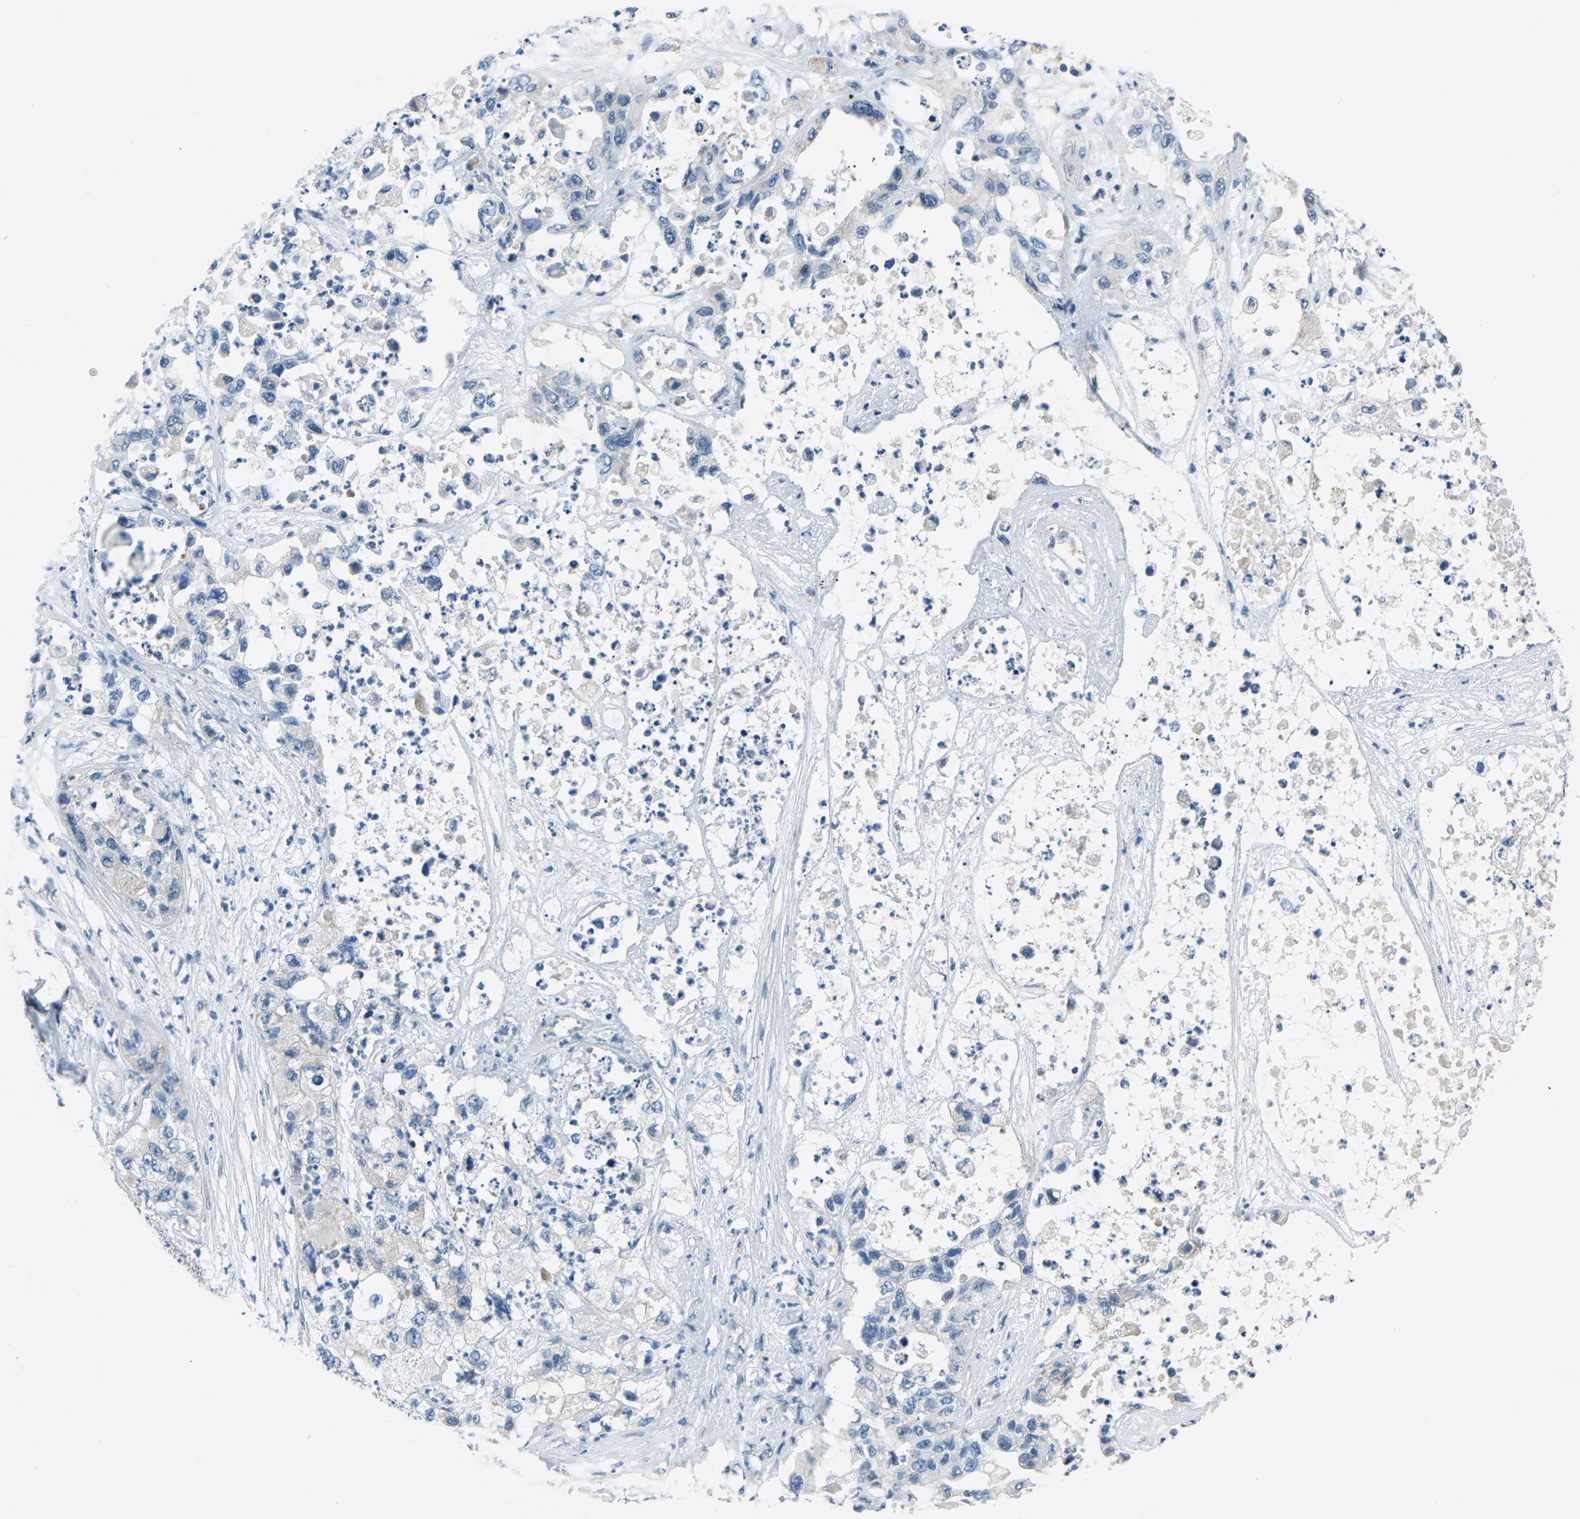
{"staining": {"intensity": "negative", "quantity": "none", "location": "none"}, "tissue": "pancreatic cancer", "cell_type": "Tumor cells", "image_type": "cancer", "snomed": [{"axis": "morphology", "description": "Adenocarcinoma, NOS"}, {"axis": "topography", "description": "Pancreas"}], "caption": "IHC of human pancreatic cancer (adenocarcinoma) demonstrates no expression in tumor cells.", "gene": "XIRP1", "patient": {"sex": "female", "age": 78}}